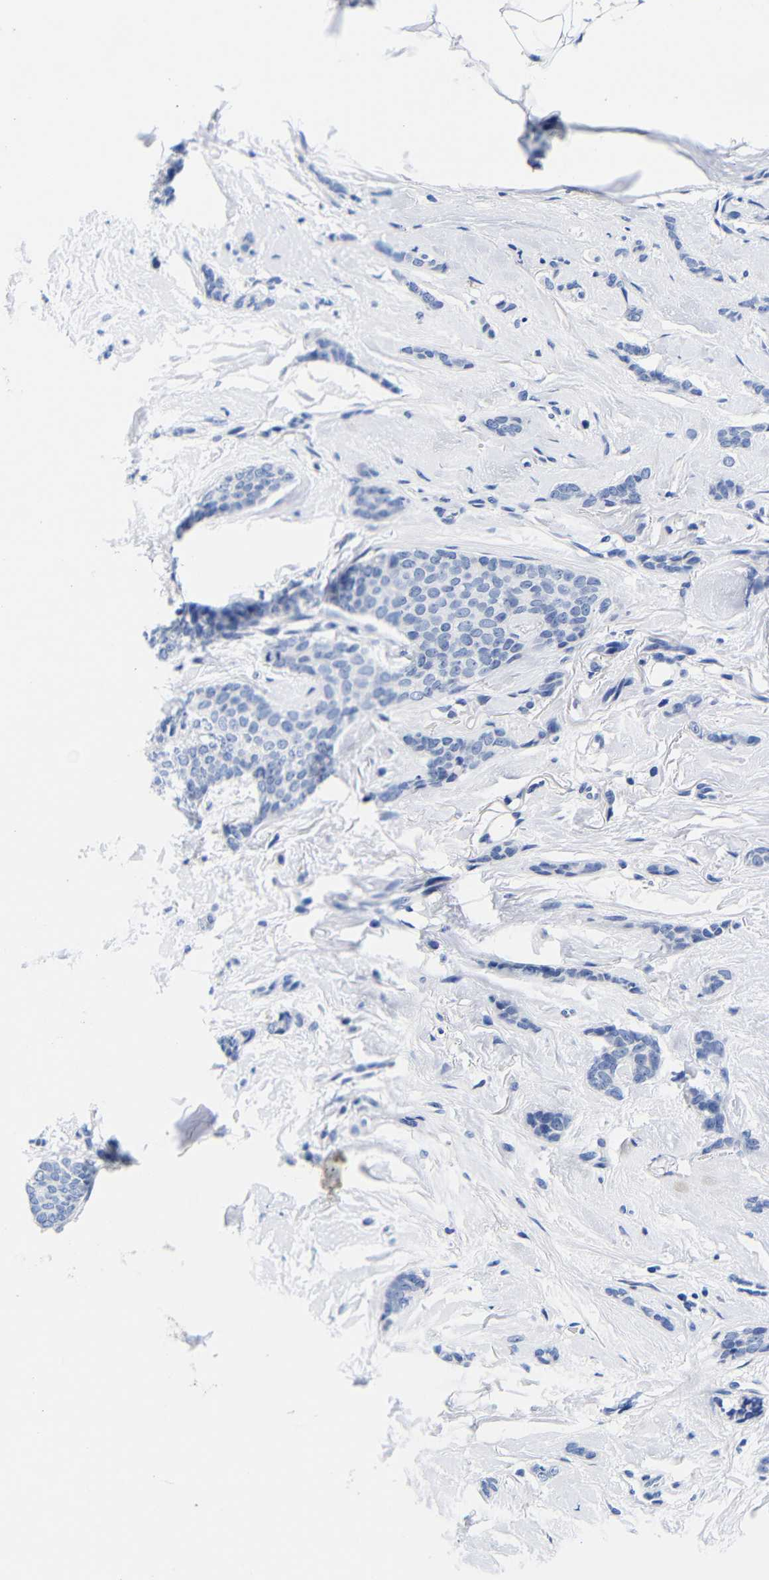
{"staining": {"intensity": "negative", "quantity": "none", "location": "none"}, "tissue": "breast cancer", "cell_type": "Tumor cells", "image_type": "cancer", "snomed": [{"axis": "morphology", "description": "Lobular carcinoma"}, {"axis": "topography", "description": "Skin"}, {"axis": "topography", "description": "Breast"}], "caption": "The photomicrograph shows no significant expression in tumor cells of lobular carcinoma (breast).", "gene": "CLEC4G", "patient": {"sex": "female", "age": 46}}